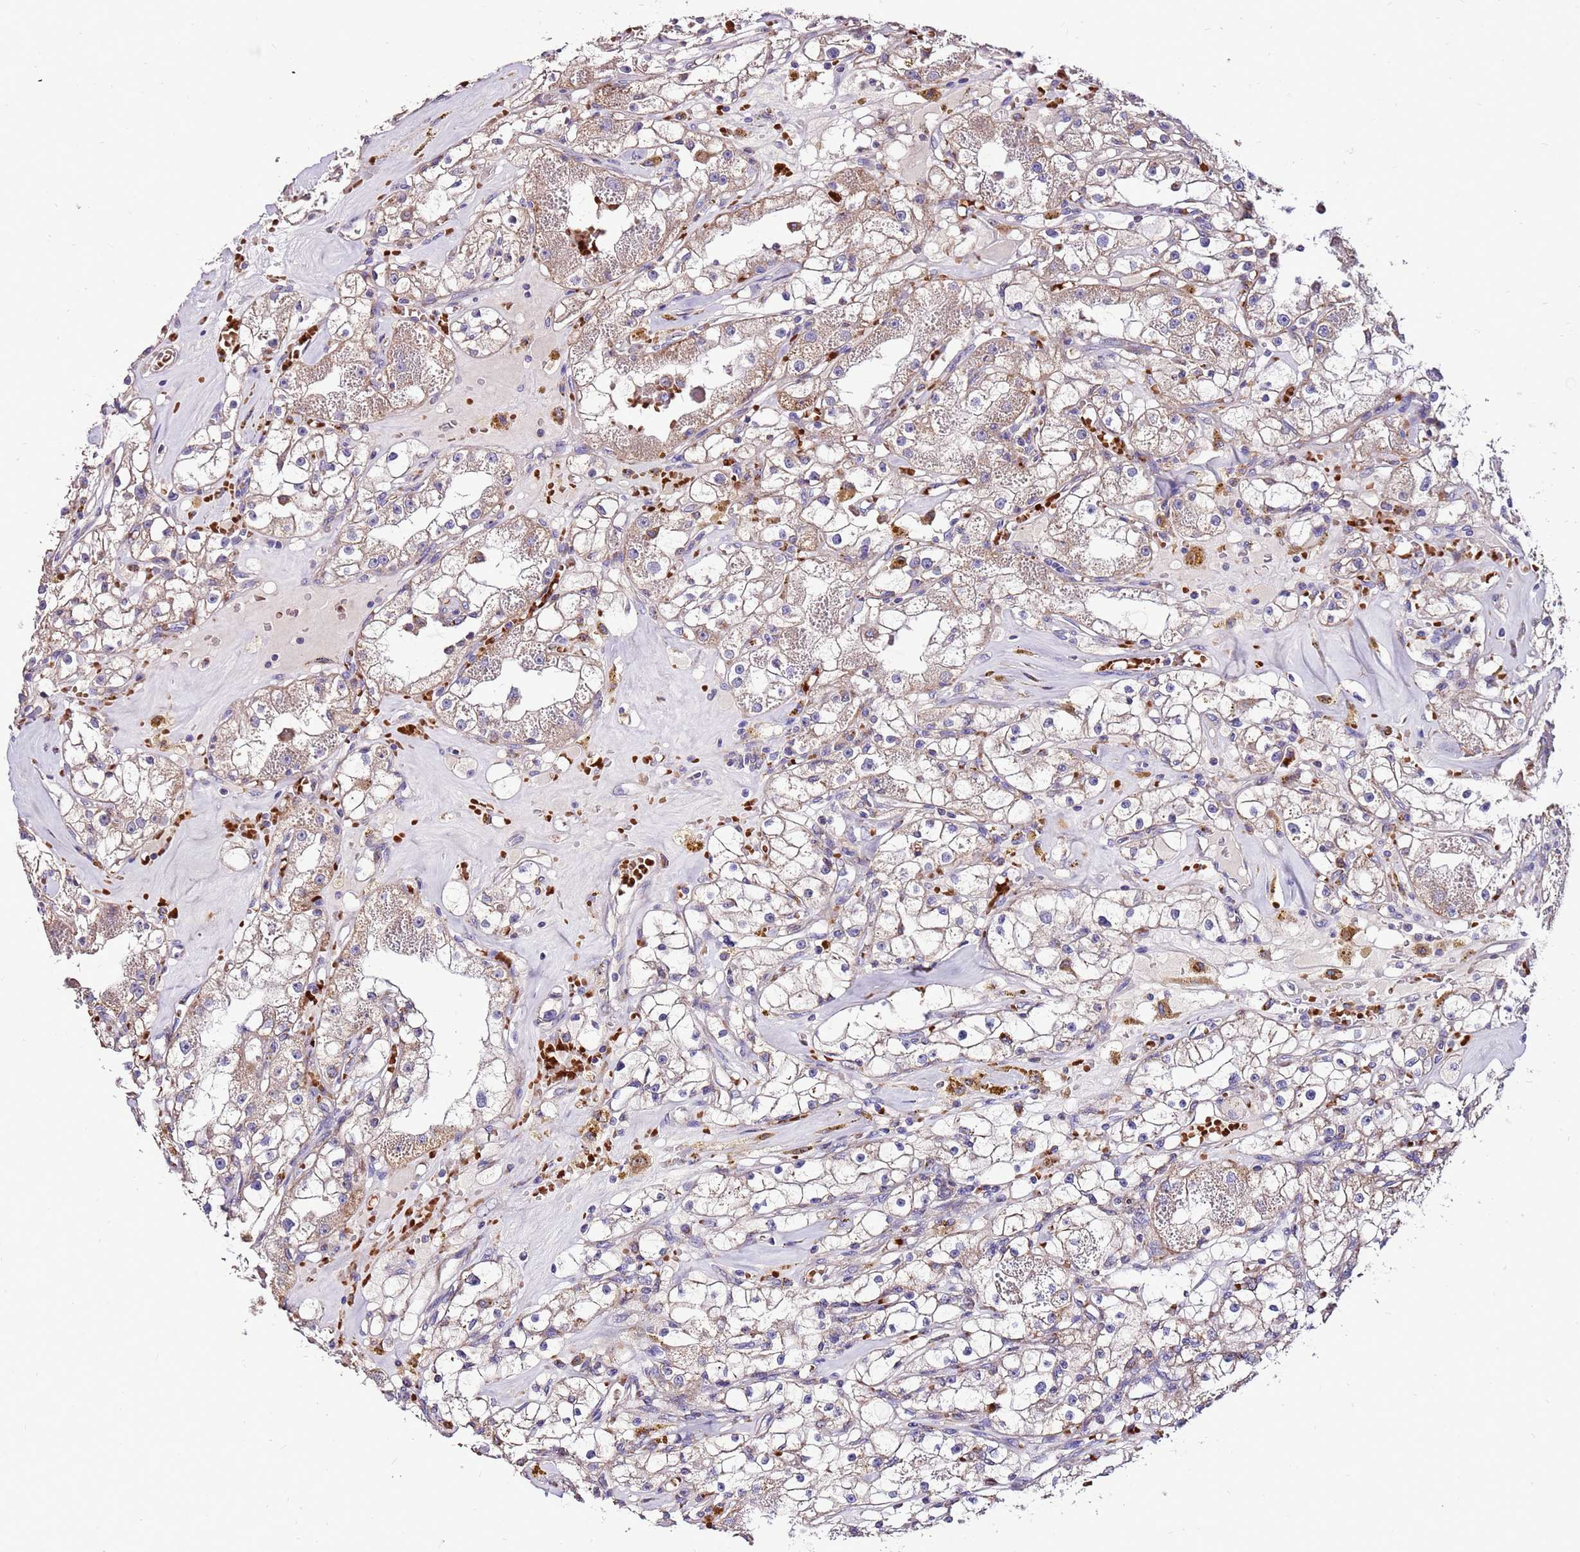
{"staining": {"intensity": "weak", "quantity": "25%-75%", "location": "cytoplasmic/membranous"}, "tissue": "renal cancer", "cell_type": "Tumor cells", "image_type": "cancer", "snomed": [{"axis": "morphology", "description": "Adenocarcinoma, NOS"}, {"axis": "topography", "description": "Kidney"}], "caption": "Human renal adenocarcinoma stained with a protein marker reveals weak staining in tumor cells.", "gene": "SPSB3", "patient": {"sex": "male", "age": 56}}